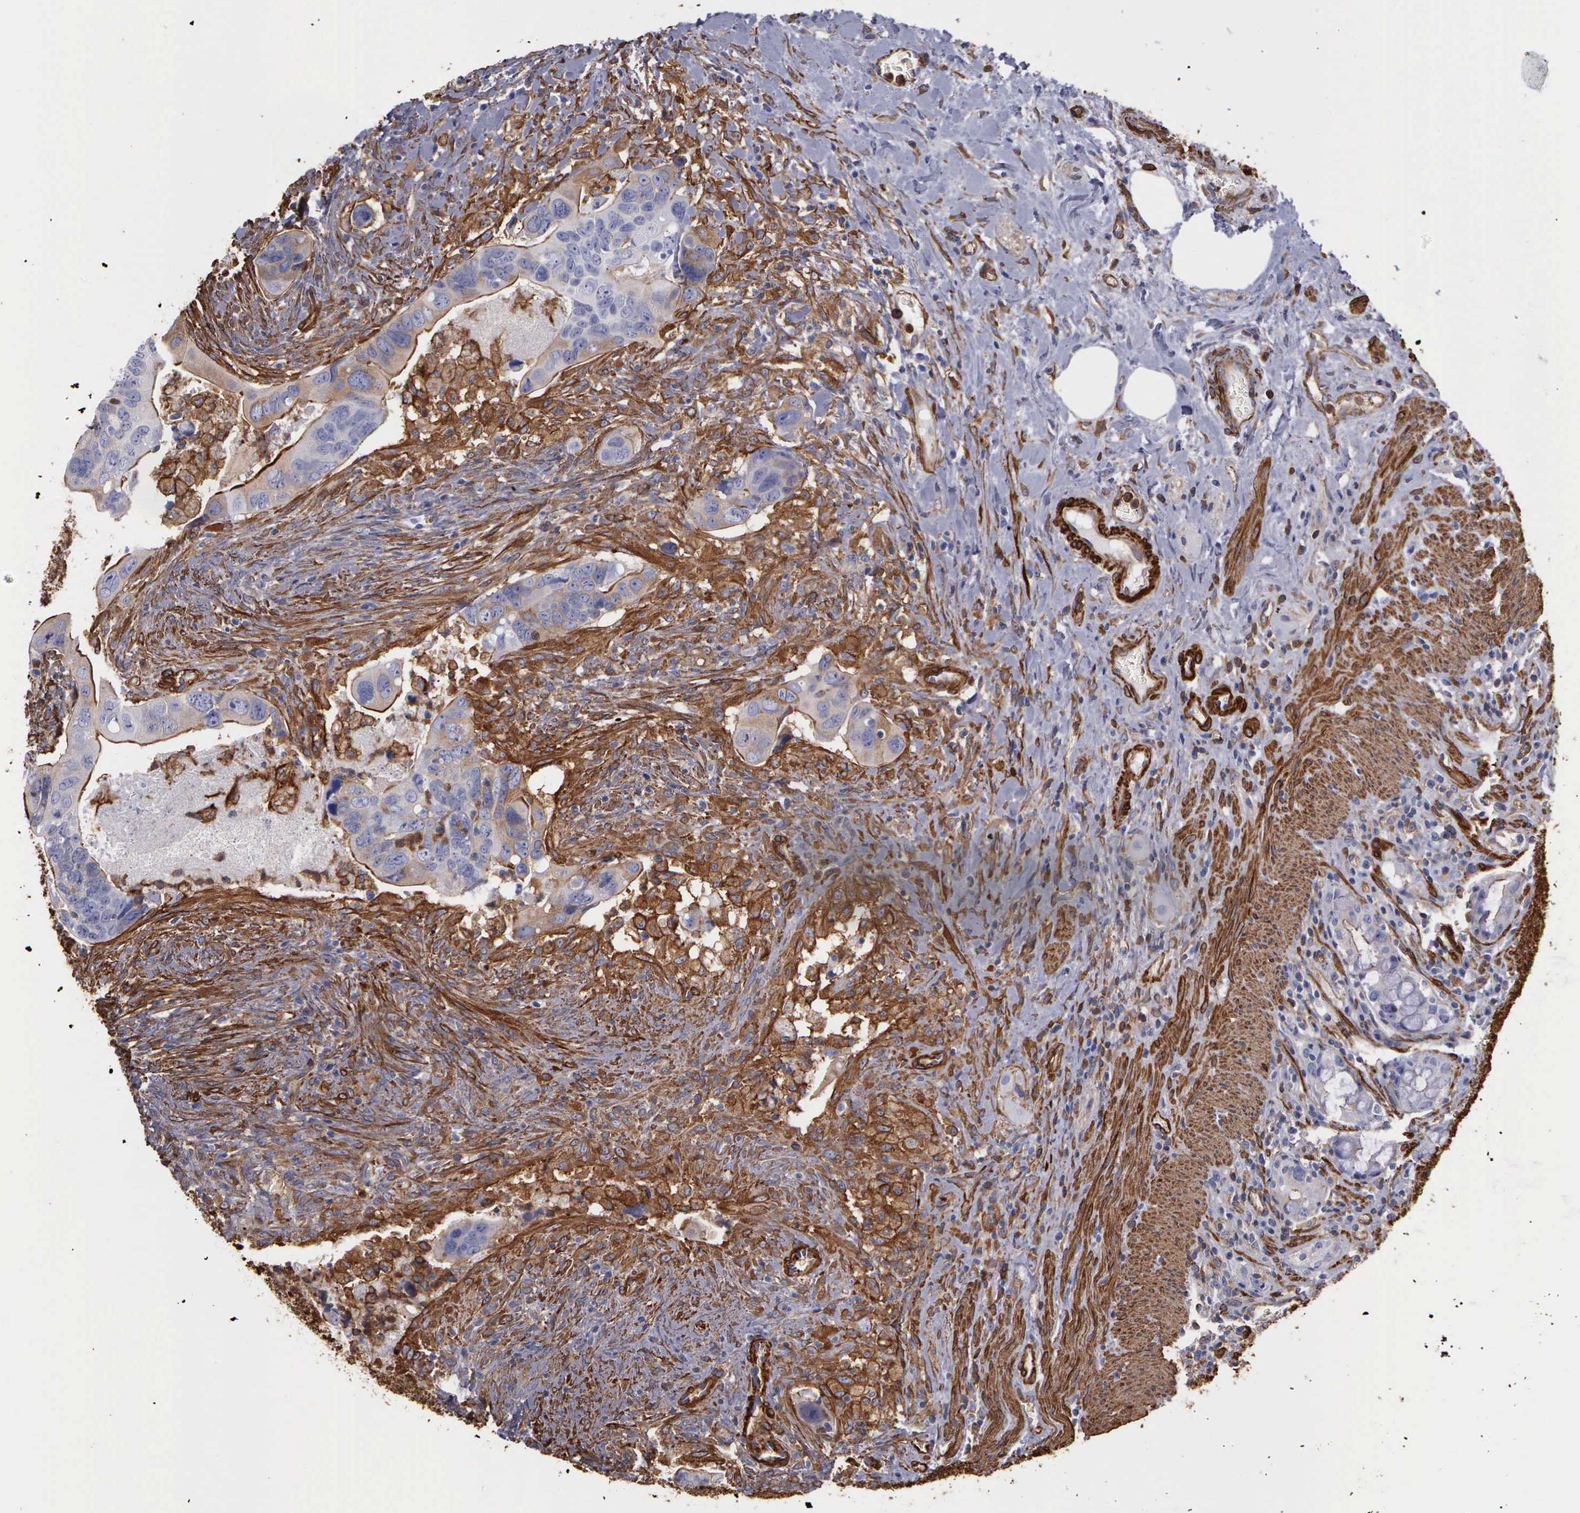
{"staining": {"intensity": "strong", "quantity": "25%-75%", "location": "cytoplasmic/membranous"}, "tissue": "colorectal cancer", "cell_type": "Tumor cells", "image_type": "cancer", "snomed": [{"axis": "morphology", "description": "Adenocarcinoma, NOS"}, {"axis": "topography", "description": "Rectum"}], "caption": "Colorectal cancer (adenocarcinoma) stained with a protein marker demonstrates strong staining in tumor cells.", "gene": "FLNA", "patient": {"sex": "male", "age": 53}}